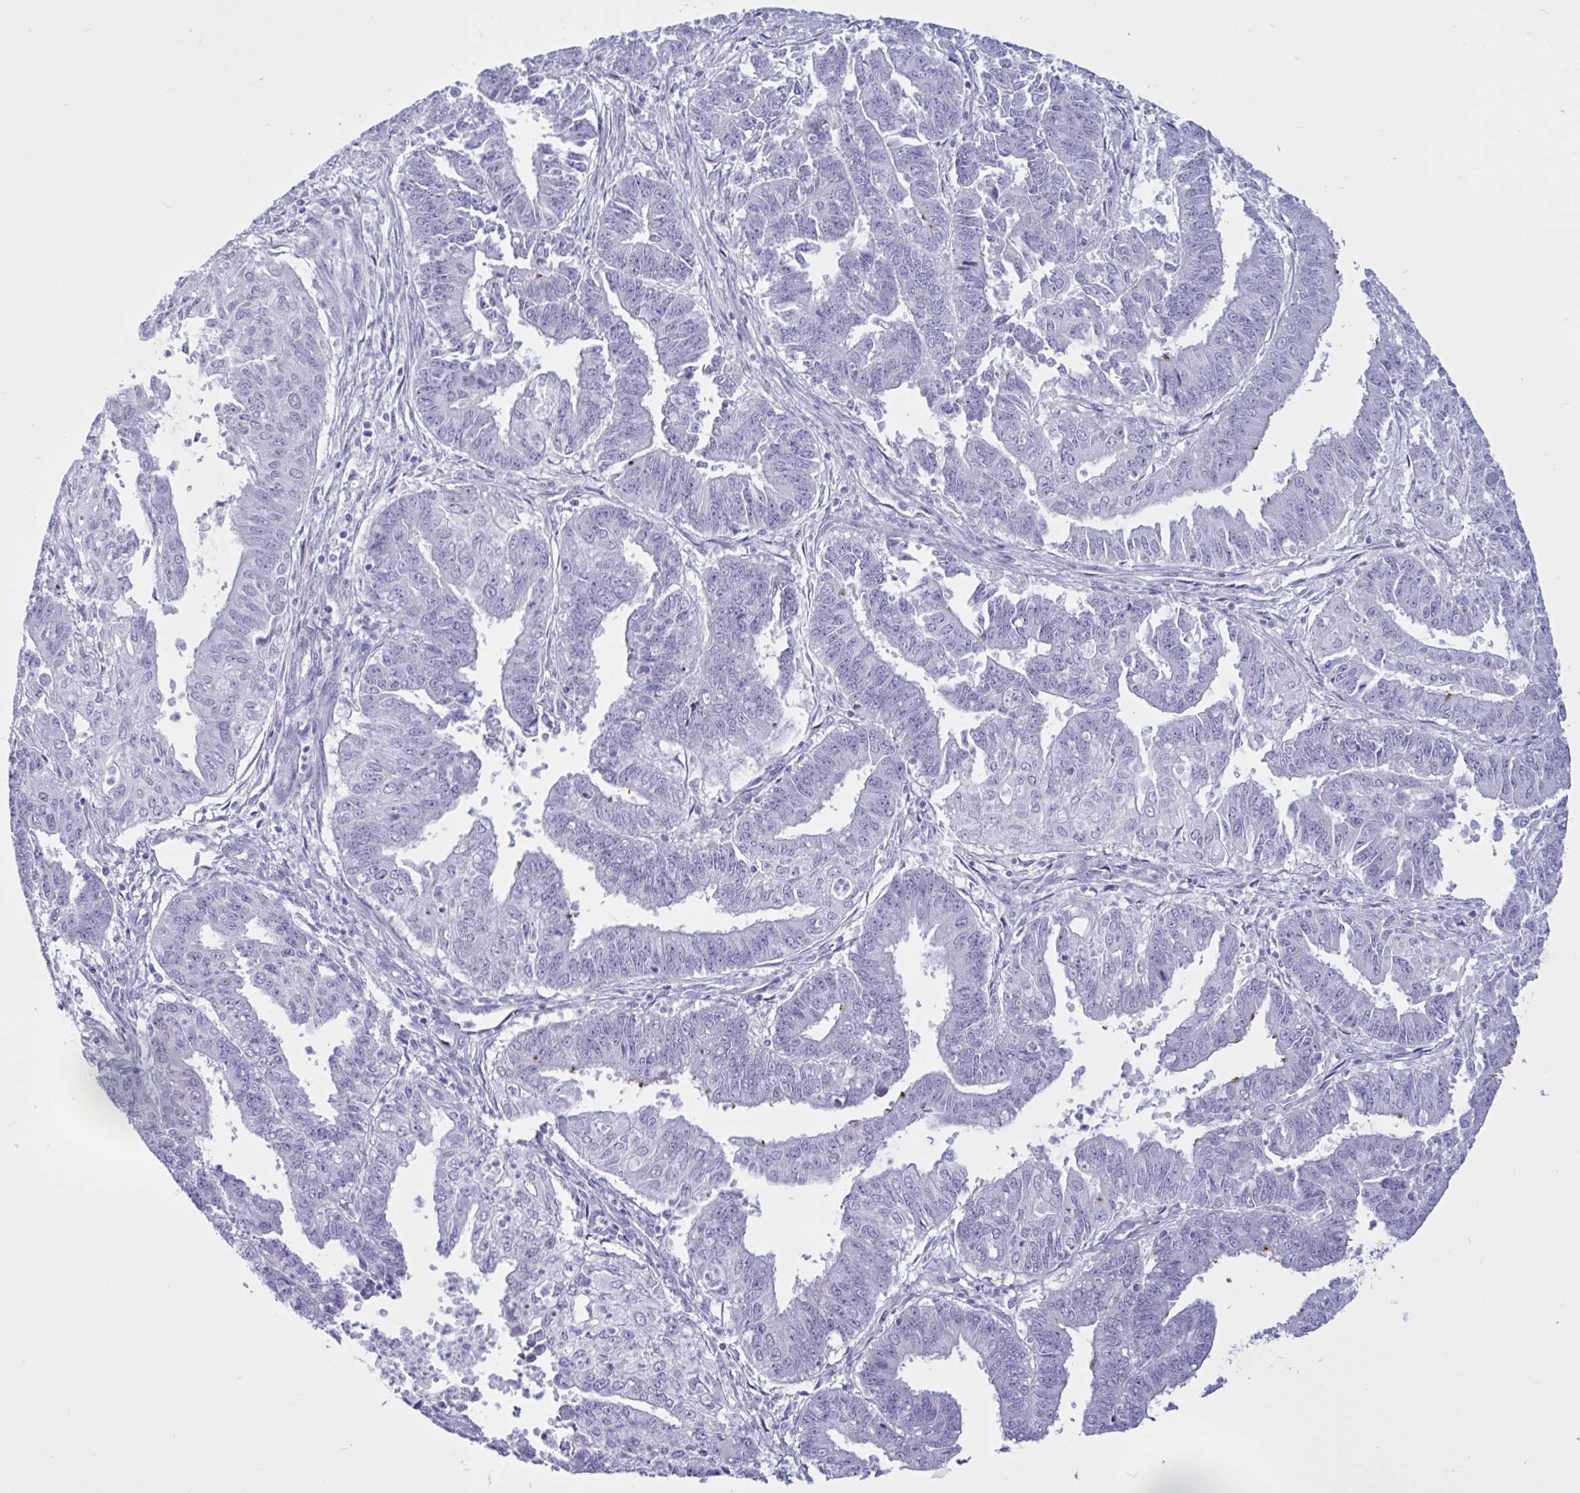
{"staining": {"intensity": "negative", "quantity": "none", "location": "none"}, "tissue": "endometrial cancer", "cell_type": "Tumor cells", "image_type": "cancer", "snomed": [{"axis": "morphology", "description": "Adenocarcinoma, NOS"}, {"axis": "topography", "description": "Endometrium"}], "caption": "Immunohistochemistry micrograph of neoplastic tissue: endometrial adenocarcinoma stained with DAB (3,3'-diaminobenzidine) exhibits no significant protein staining in tumor cells.", "gene": "BBS10", "patient": {"sex": "female", "age": 73}}